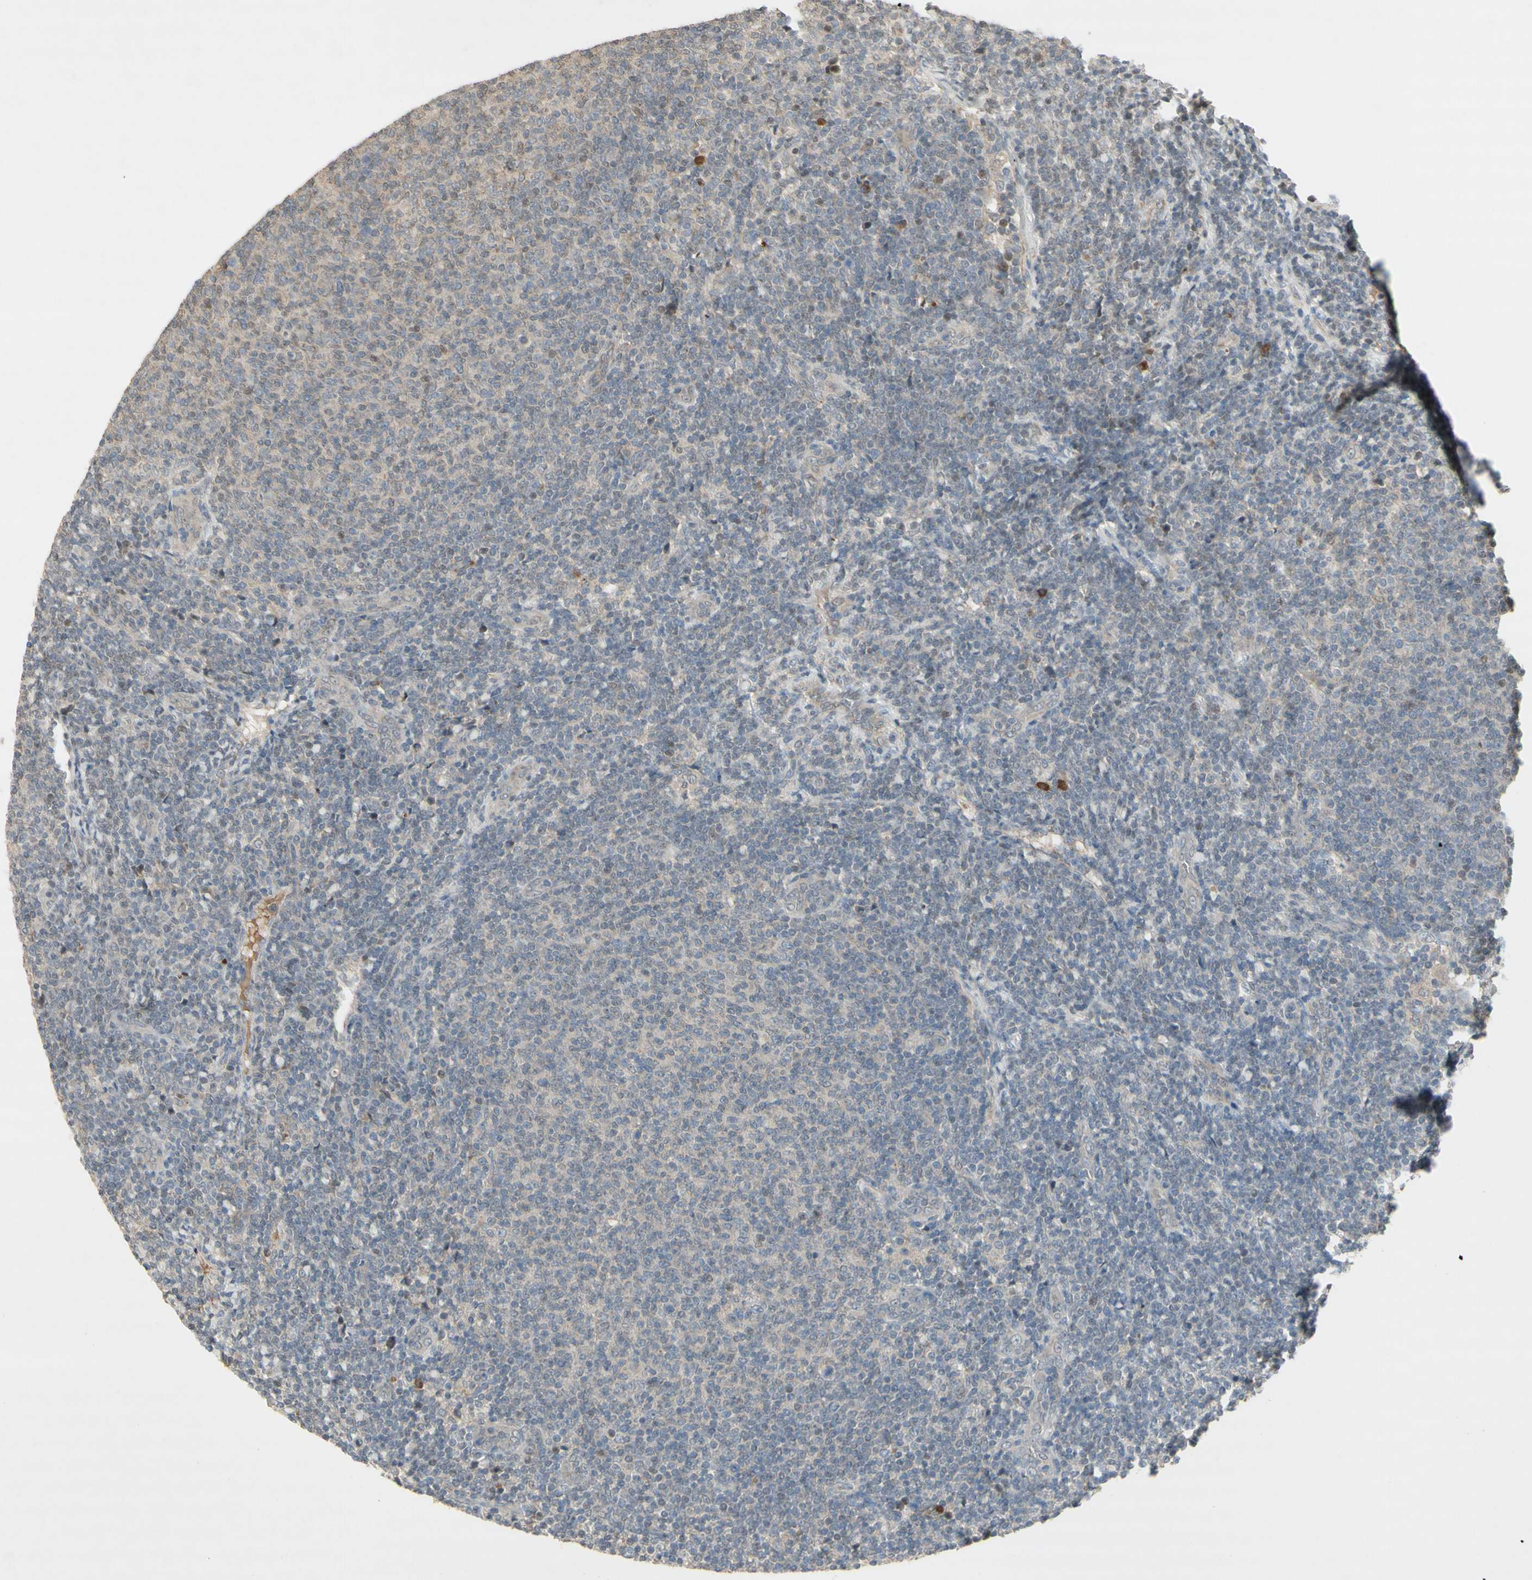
{"staining": {"intensity": "negative", "quantity": "none", "location": "none"}, "tissue": "lymphoma", "cell_type": "Tumor cells", "image_type": "cancer", "snomed": [{"axis": "morphology", "description": "Malignant lymphoma, non-Hodgkin's type, Low grade"}, {"axis": "topography", "description": "Lymph node"}], "caption": "Tumor cells are negative for brown protein staining in lymphoma.", "gene": "NRG4", "patient": {"sex": "male", "age": 66}}